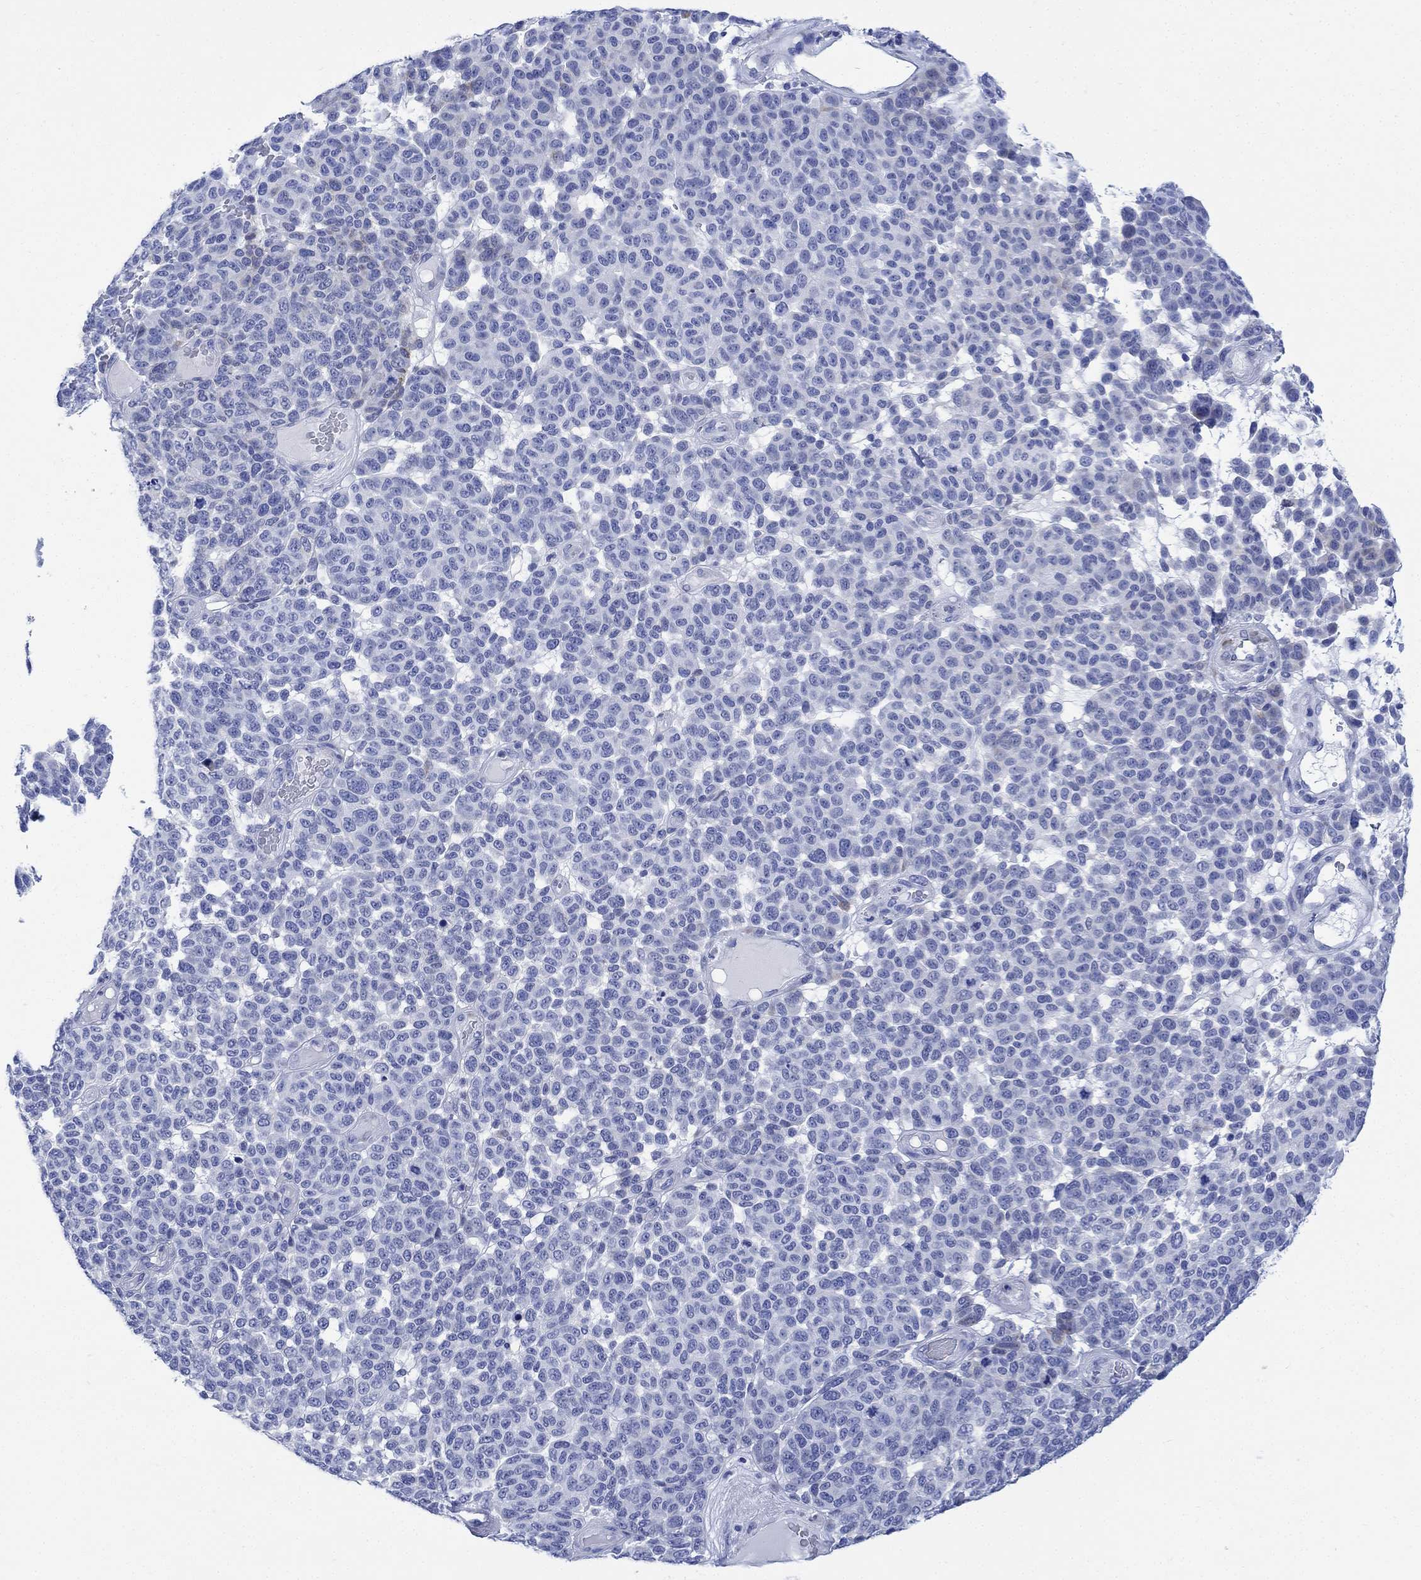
{"staining": {"intensity": "weak", "quantity": "<25%", "location": "cytoplasmic/membranous"}, "tissue": "melanoma", "cell_type": "Tumor cells", "image_type": "cancer", "snomed": [{"axis": "morphology", "description": "Malignant melanoma, NOS"}, {"axis": "topography", "description": "Skin"}], "caption": "IHC of human malignant melanoma reveals no positivity in tumor cells. Brightfield microscopy of immunohistochemistry (IHC) stained with DAB (3,3'-diaminobenzidine) (brown) and hematoxylin (blue), captured at high magnification.", "gene": "MYL1", "patient": {"sex": "male", "age": 59}}